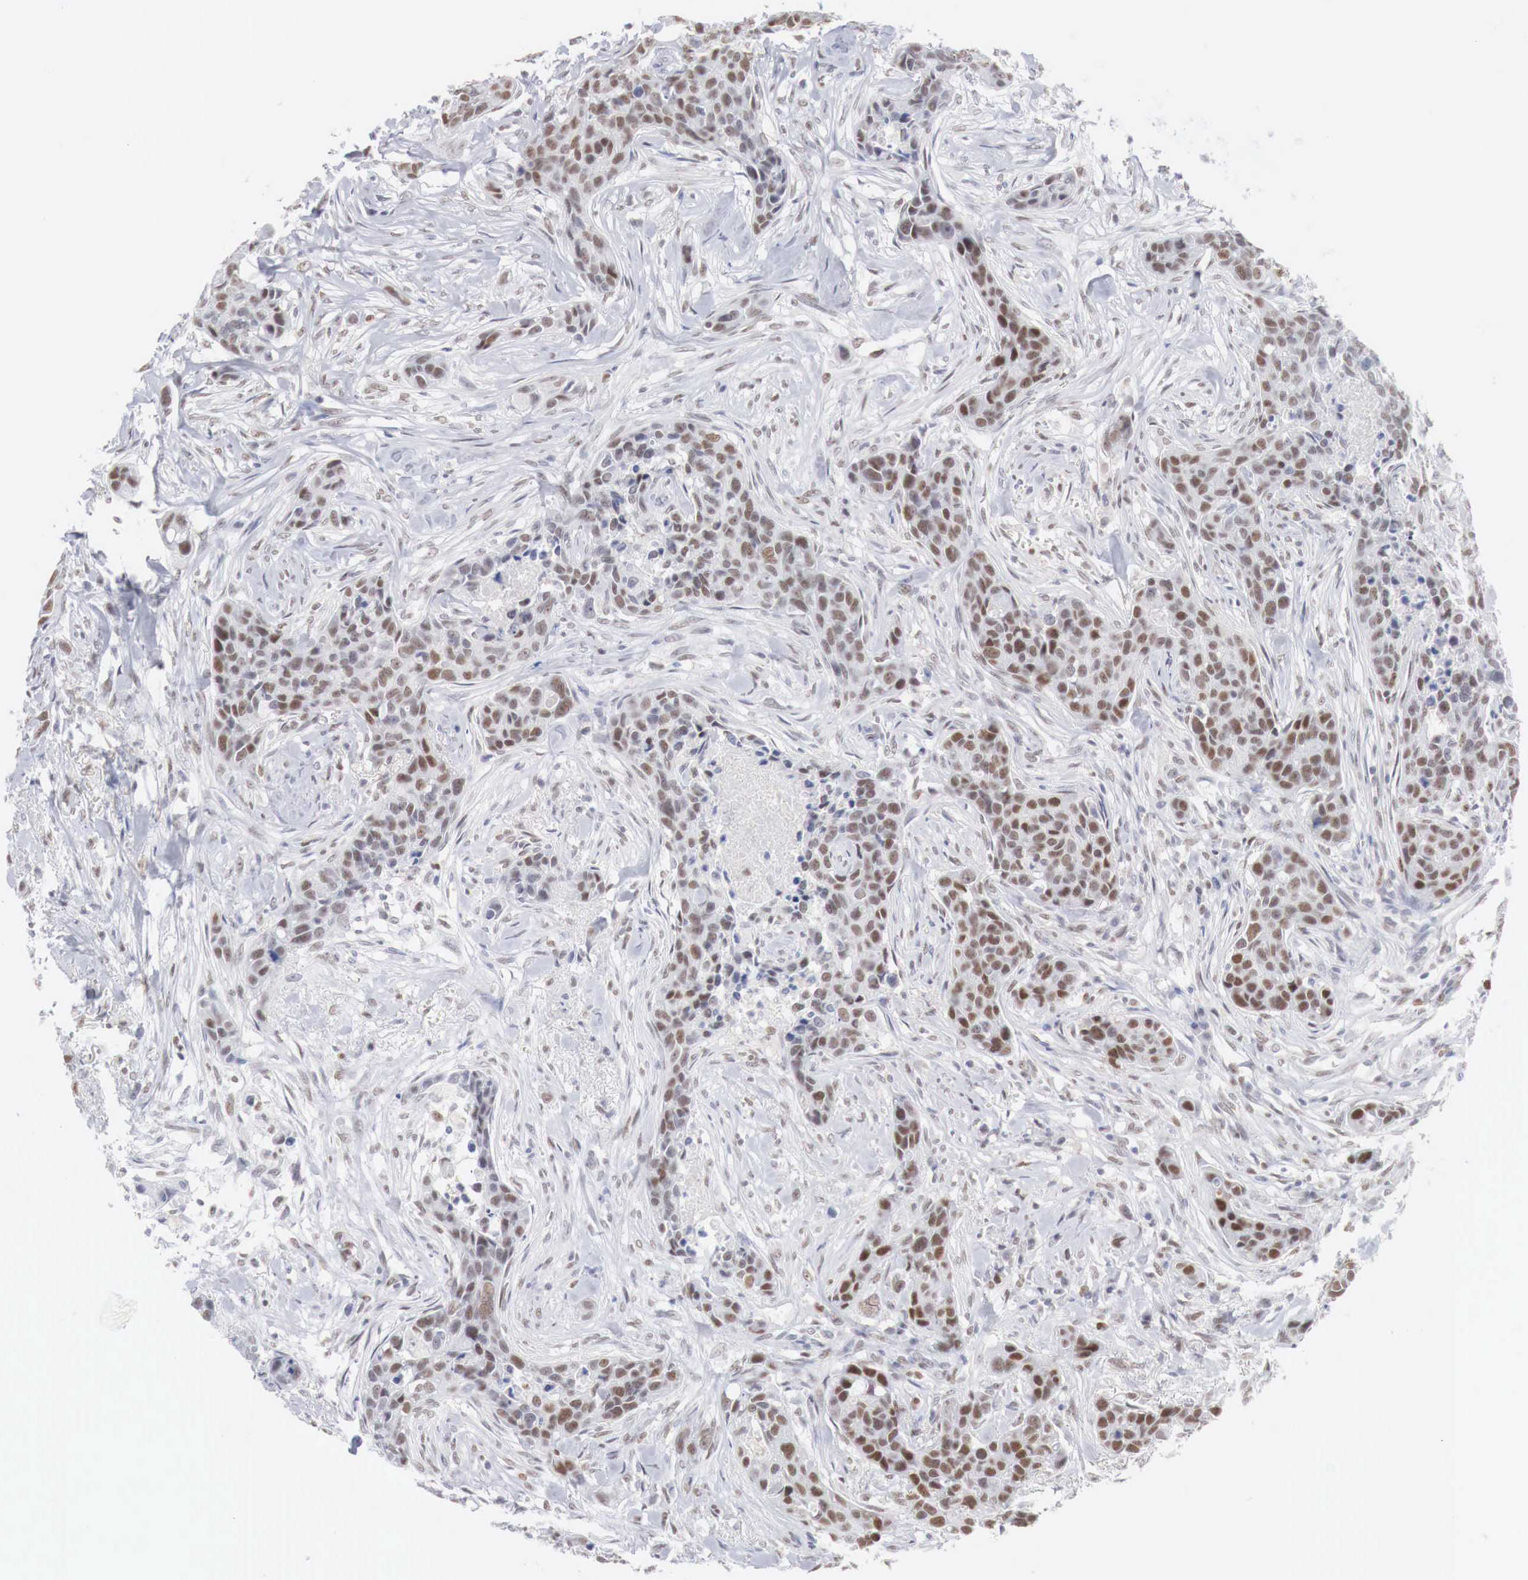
{"staining": {"intensity": "moderate", "quantity": ">75%", "location": "nuclear"}, "tissue": "breast cancer", "cell_type": "Tumor cells", "image_type": "cancer", "snomed": [{"axis": "morphology", "description": "Duct carcinoma"}, {"axis": "topography", "description": "Breast"}], "caption": "Brown immunohistochemical staining in human breast invasive ductal carcinoma displays moderate nuclear positivity in approximately >75% of tumor cells.", "gene": "FOXP2", "patient": {"sex": "female", "age": 91}}